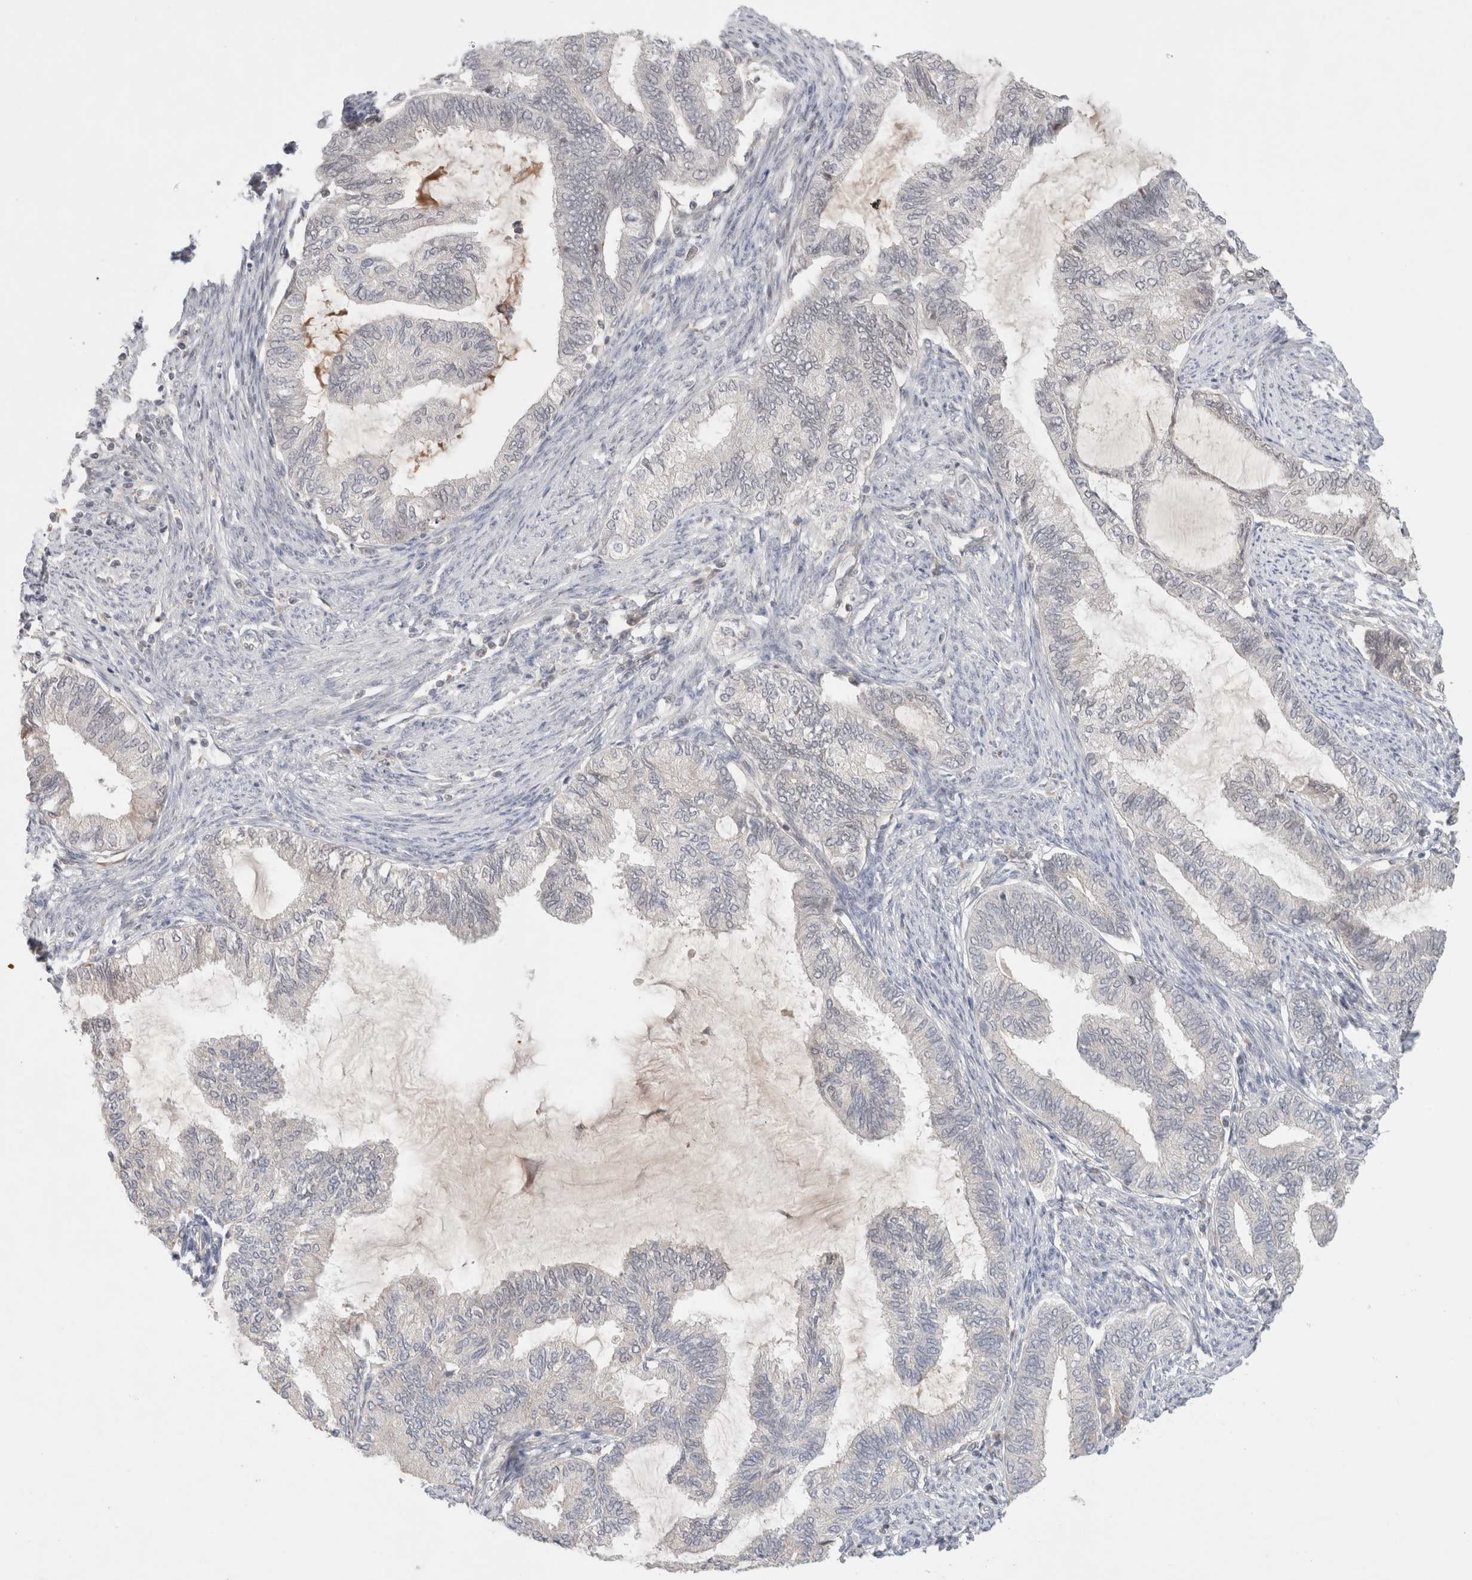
{"staining": {"intensity": "negative", "quantity": "none", "location": "none"}, "tissue": "endometrial cancer", "cell_type": "Tumor cells", "image_type": "cancer", "snomed": [{"axis": "morphology", "description": "Adenocarcinoma, NOS"}, {"axis": "topography", "description": "Endometrium"}], "caption": "High magnification brightfield microscopy of endometrial adenocarcinoma stained with DAB (brown) and counterstained with hematoxylin (blue): tumor cells show no significant positivity.", "gene": "SYDE2", "patient": {"sex": "female", "age": 86}}